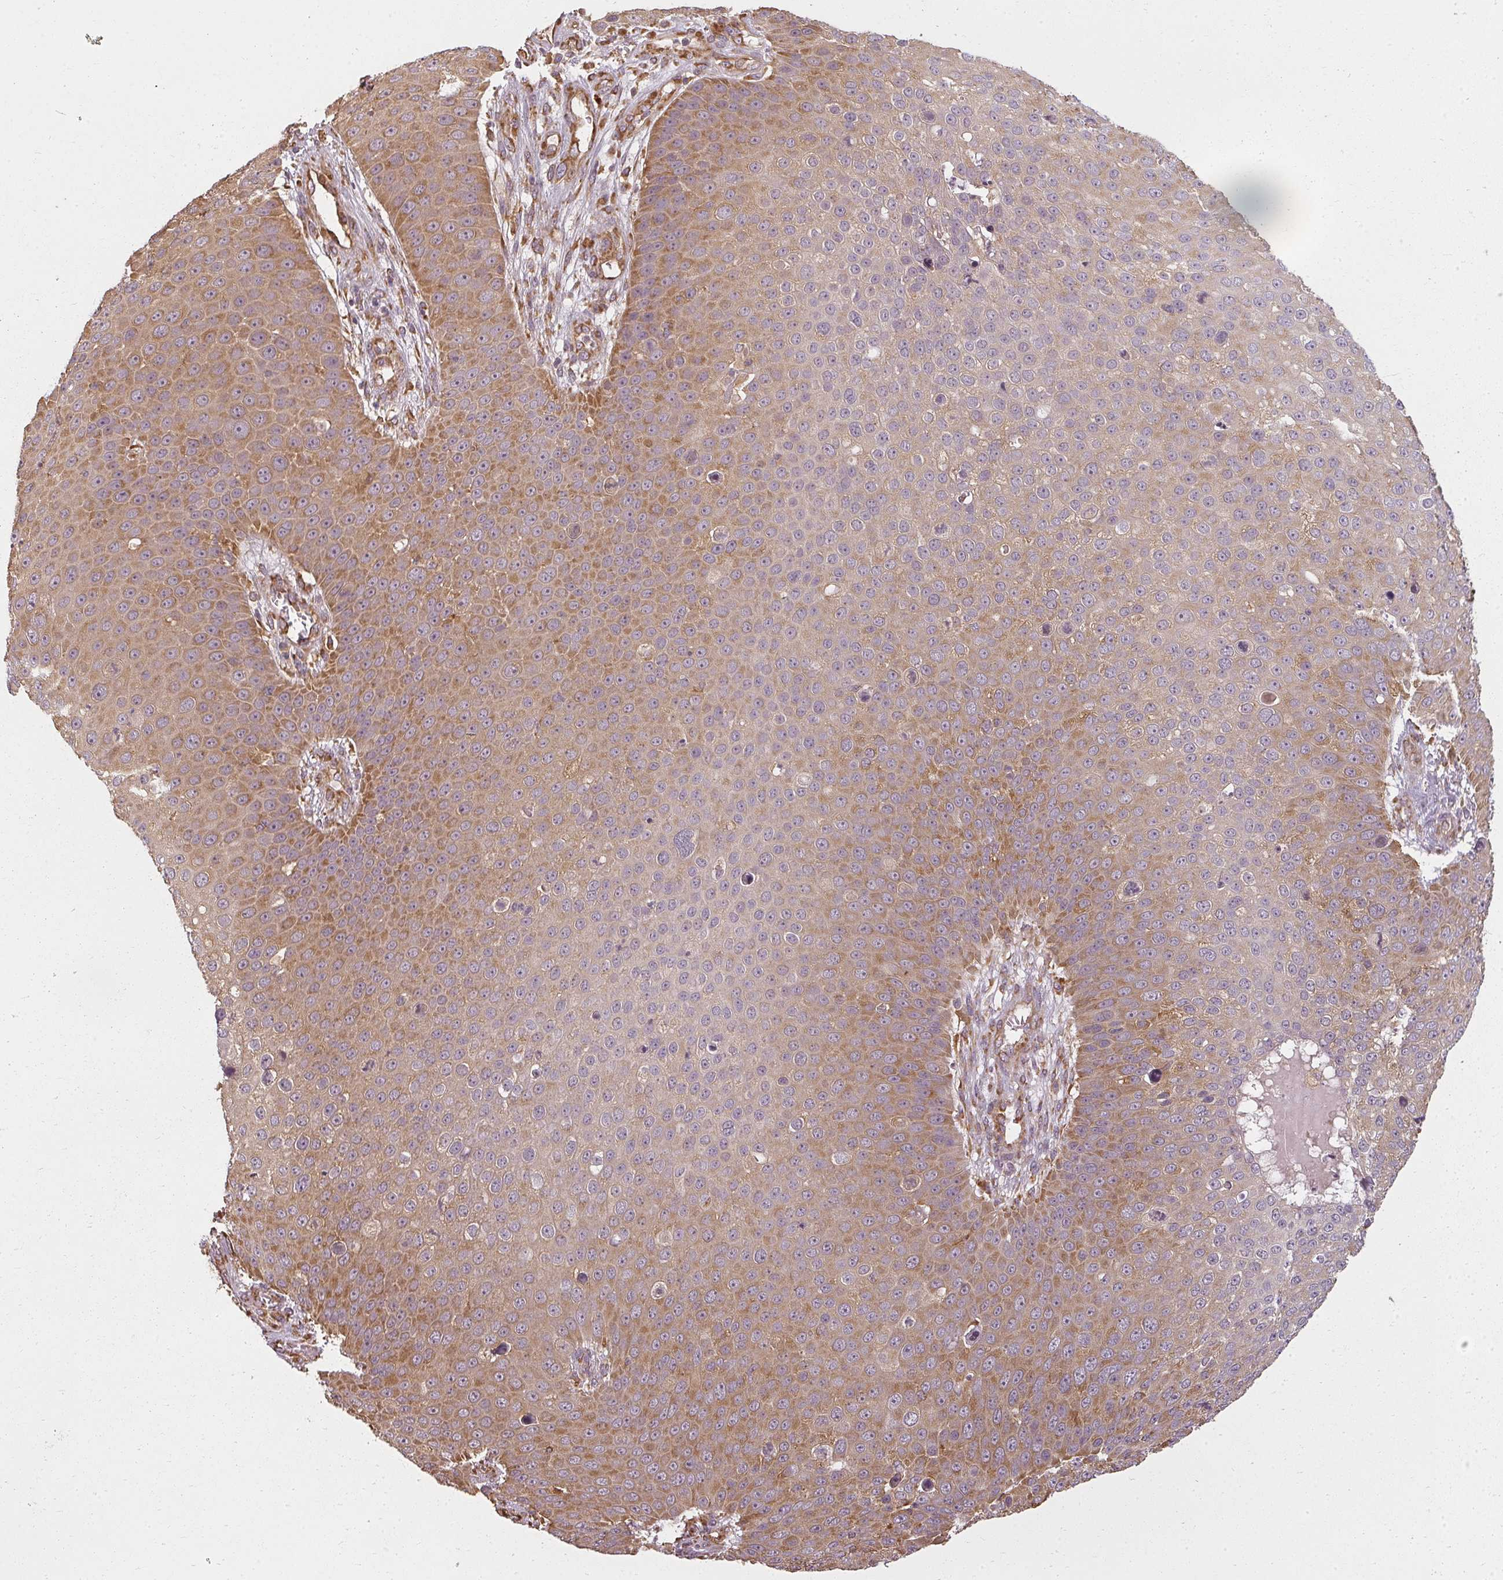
{"staining": {"intensity": "moderate", "quantity": ">75%", "location": "cytoplasmic/membranous"}, "tissue": "skin cancer", "cell_type": "Tumor cells", "image_type": "cancer", "snomed": [{"axis": "morphology", "description": "Squamous cell carcinoma, NOS"}, {"axis": "topography", "description": "Skin"}], "caption": "Squamous cell carcinoma (skin) stained for a protein shows moderate cytoplasmic/membranous positivity in tumor cells.", "gene": "RPL24", "patient": {"sex": "male", "age": 71}}